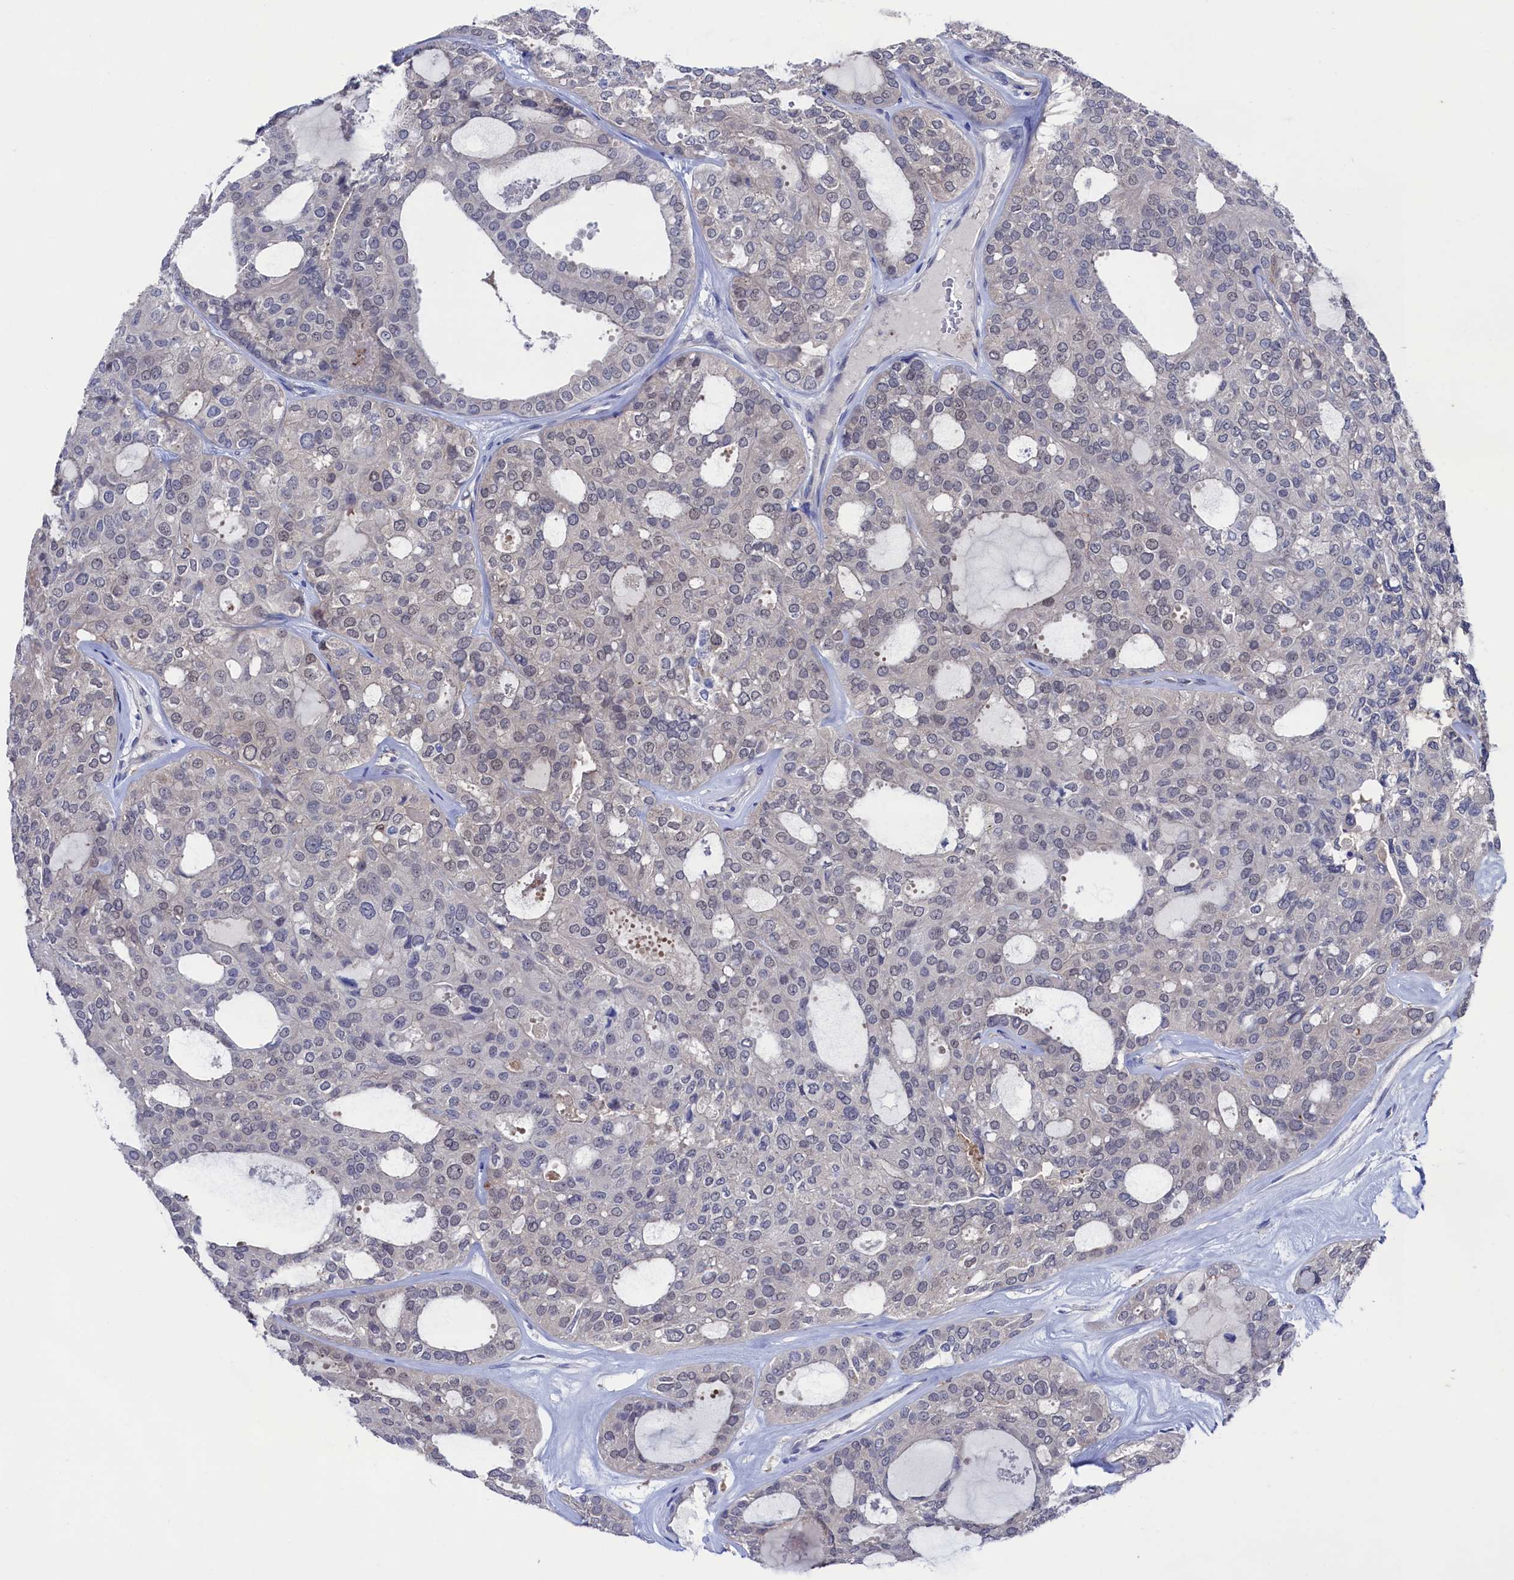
{"staining": {"intensity": "negative", "quantity": "none", "location": "none"}, "tissue": "thyroid cancer", "cell_type": "Tumor cells", "image_type": "cancer", "snomed": [{"axis": "morphology", "description": "Follicular adenoma carcinoma, NOS"}, {"axis": "topography", "description": "Thyroid gland"}], "caption": "The immunohistochemistry (IHC) histopathology image has no significant staining in tumor cells of thyroid cancer tissue. The staining is performed using DAB brown chromogen with nuclei counter-stained in using hematoxylin.", "gene": "RNH1", "patient": {"sex": "male", "age": 75}}